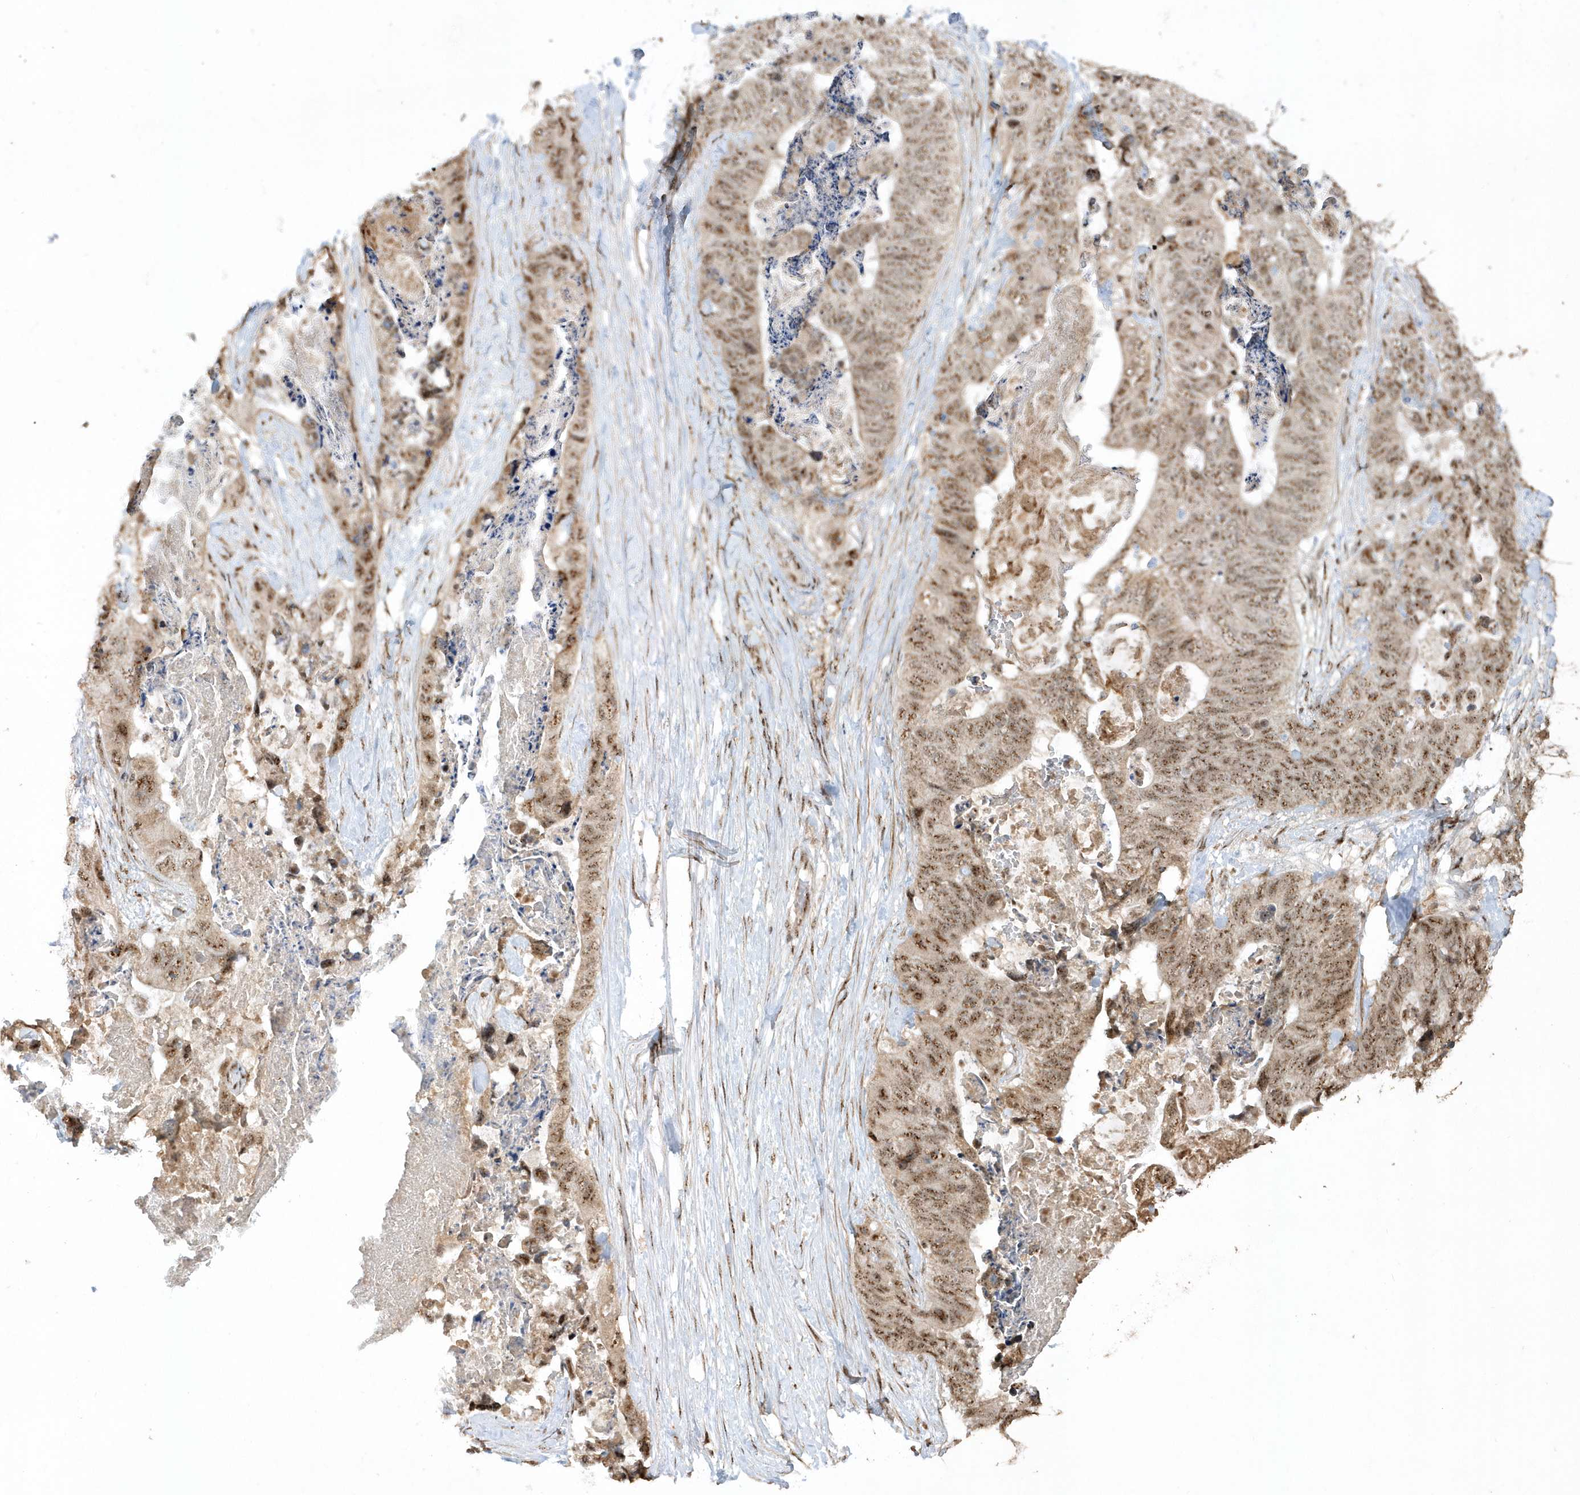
{"staining": {"intensity": "moderate", "quantity": ">75%", "location": "nuclear"}, "tissue": "stomach cancer", "cell_type": "Tumor cells", "image_type": "cancer", "snomed": [{"axis": "morphology", "description": "Adenocarcinoma, NOS"}, {"axis": "topography", "description": "Stomach"}], "caption": "Immunohistochemical staining of human stomach cancer (adenocarcinoma) exhibits medium levels of moderate nuclear staining in about >75% of tumor cells. Nuclei are stained in blue.", "gene": "POLR3B", "patient": {"sex": "female", "age": 89}}